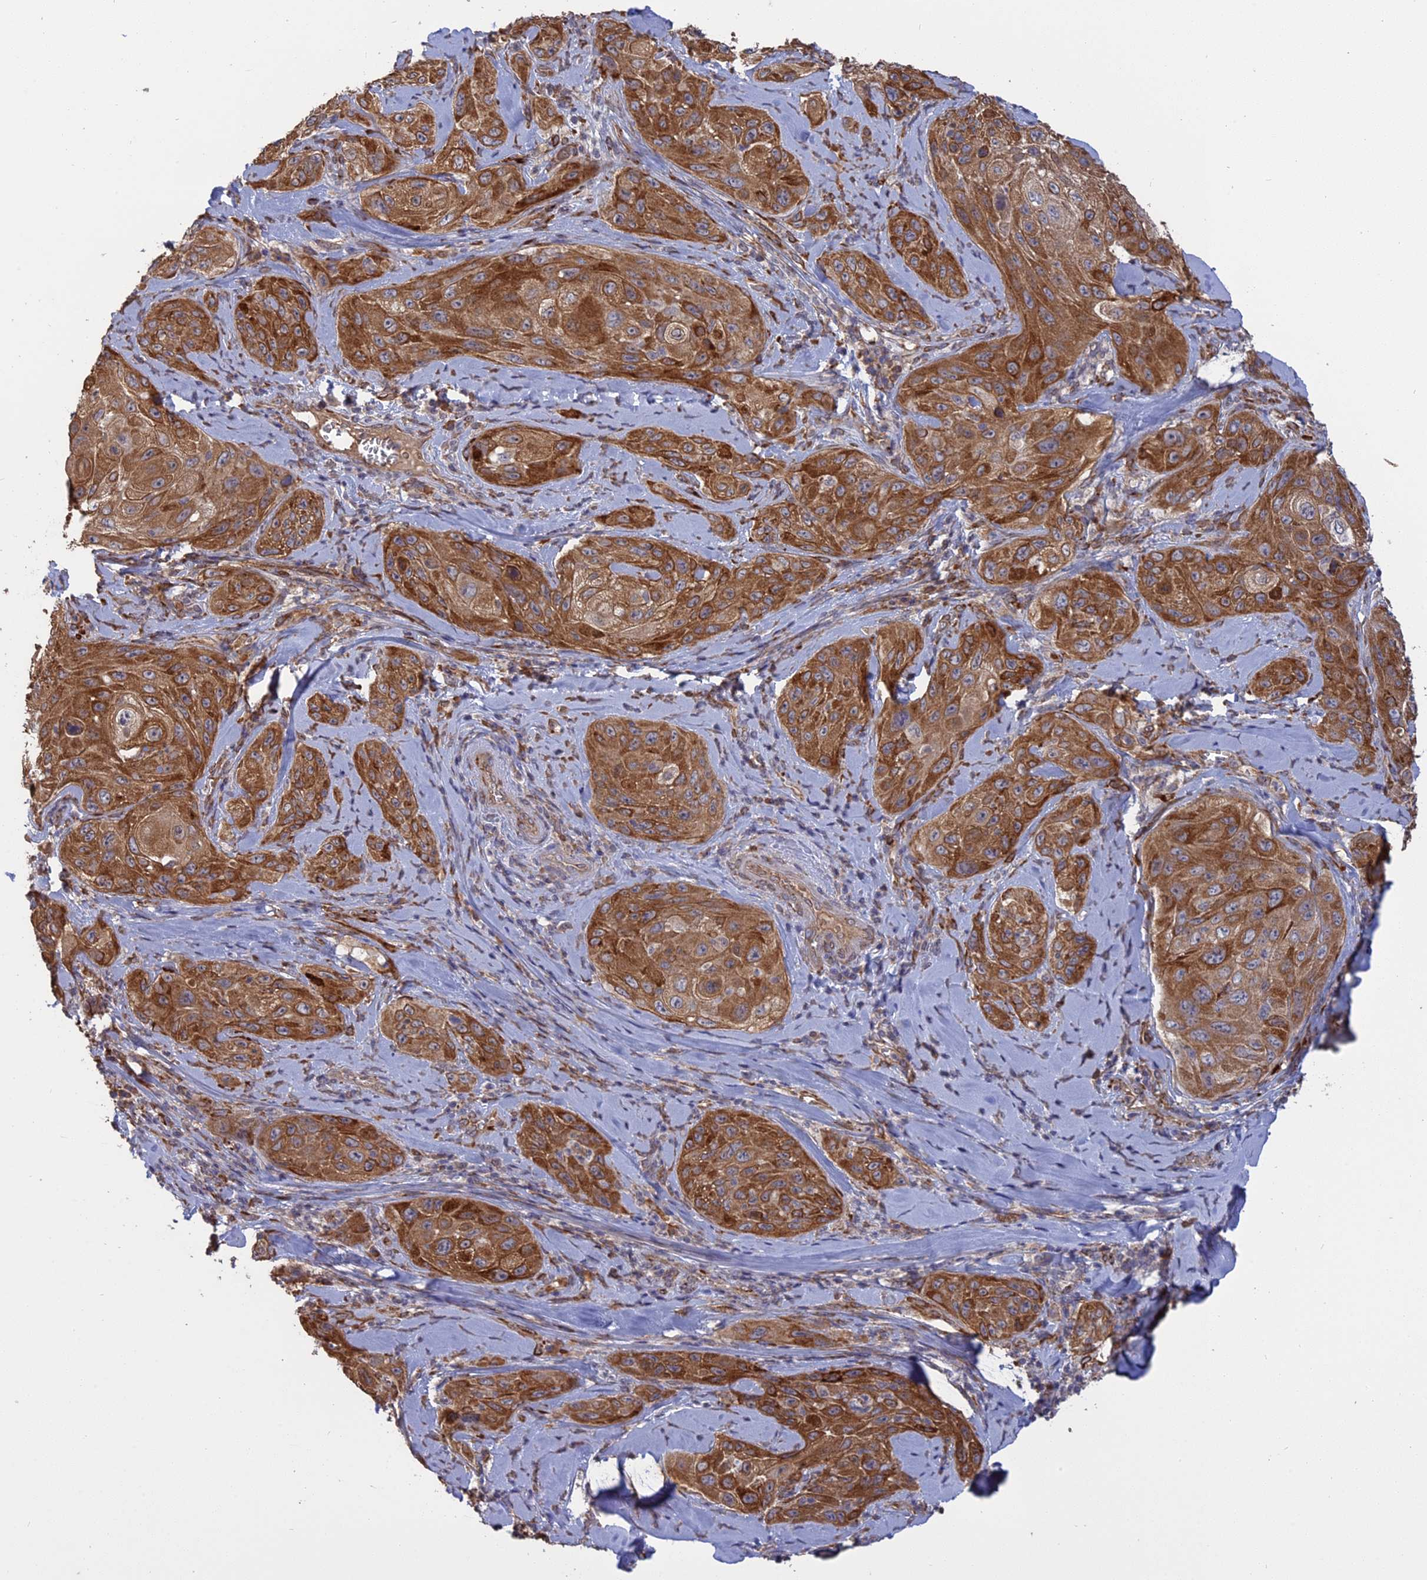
{"staining": {"intensity": "moderate", "quantity": ">75%", "location": "cytoplasmic/membranous"}, "tissue": "cervical cancer", "cell_type": "Tumor cells", "image_type": "cancer", "snomed": [{"axis": "morphology", "description": "Squamous cell carcinoma, NOS"}, {"axis": "topography", "description": "Cervix"}], "caption": "Moderate cytoplasmic/membranous protein positivity is present in approximately >75% of tumor cells in cervical cancer (squamous cell carcinoma).", "gene": "PPIC", "patient": {"sex": "female", "age": 42}}